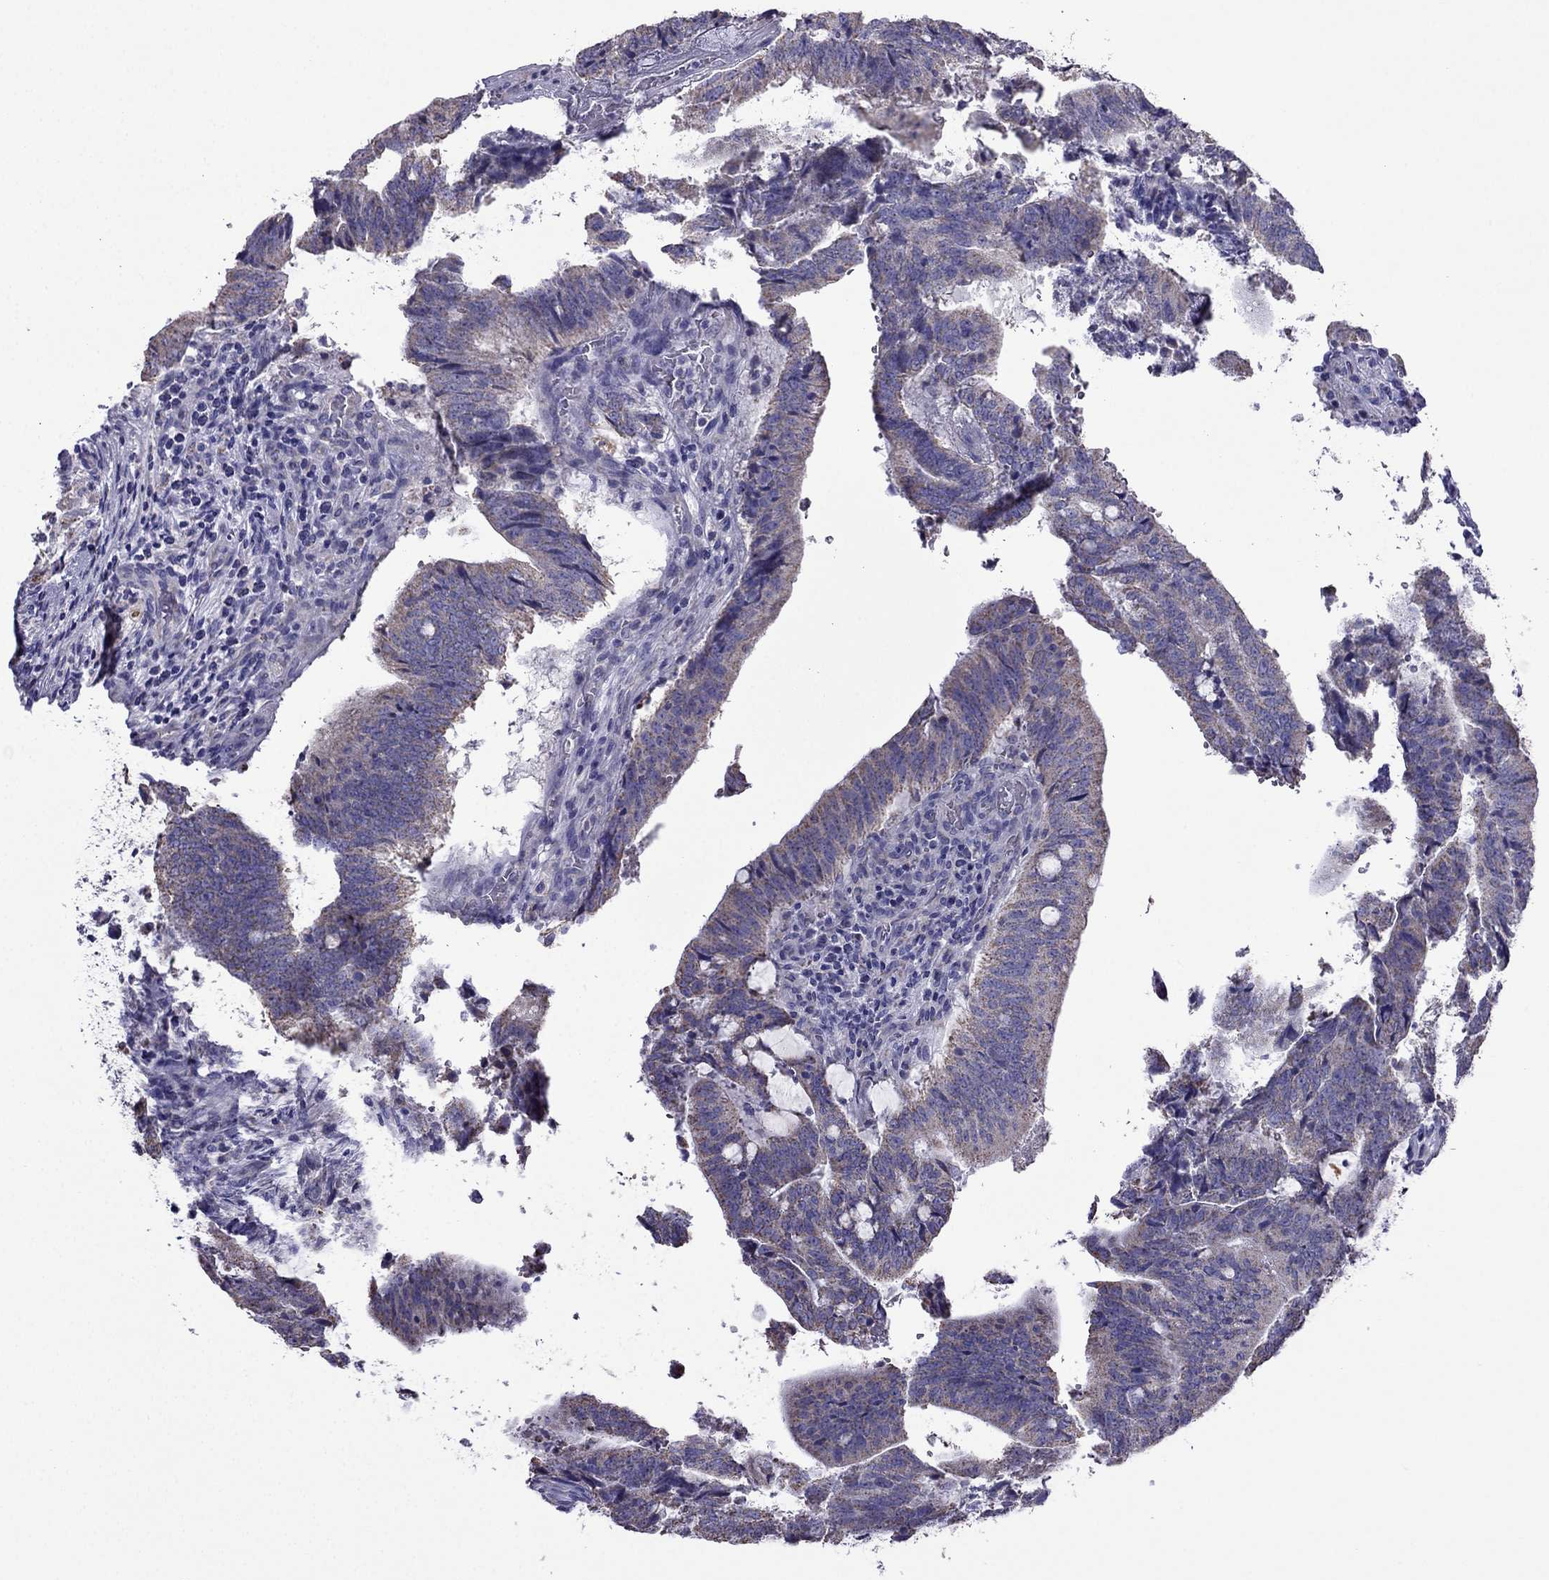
{"staining": {"intensity": "weak", "quantity": ">75%", "location": "cytoplasmic/membranous"}, "tissue": "colorectal cancer", "cell_type": "Tumor cells", "image_type": "cancer", "snomed": [{"axis": "morphology", "description": "Adenocarcinoma, NOS"}, {"axis": "topography", "description": "Colon"}], "caption": "Weak cytoplasmic/membranous expression is seen in approximately >75% of tumor cells in adenocarcinoma (colorectal).", "gene": "DSC1", "patient": {"sex": "female", "age": 43}}